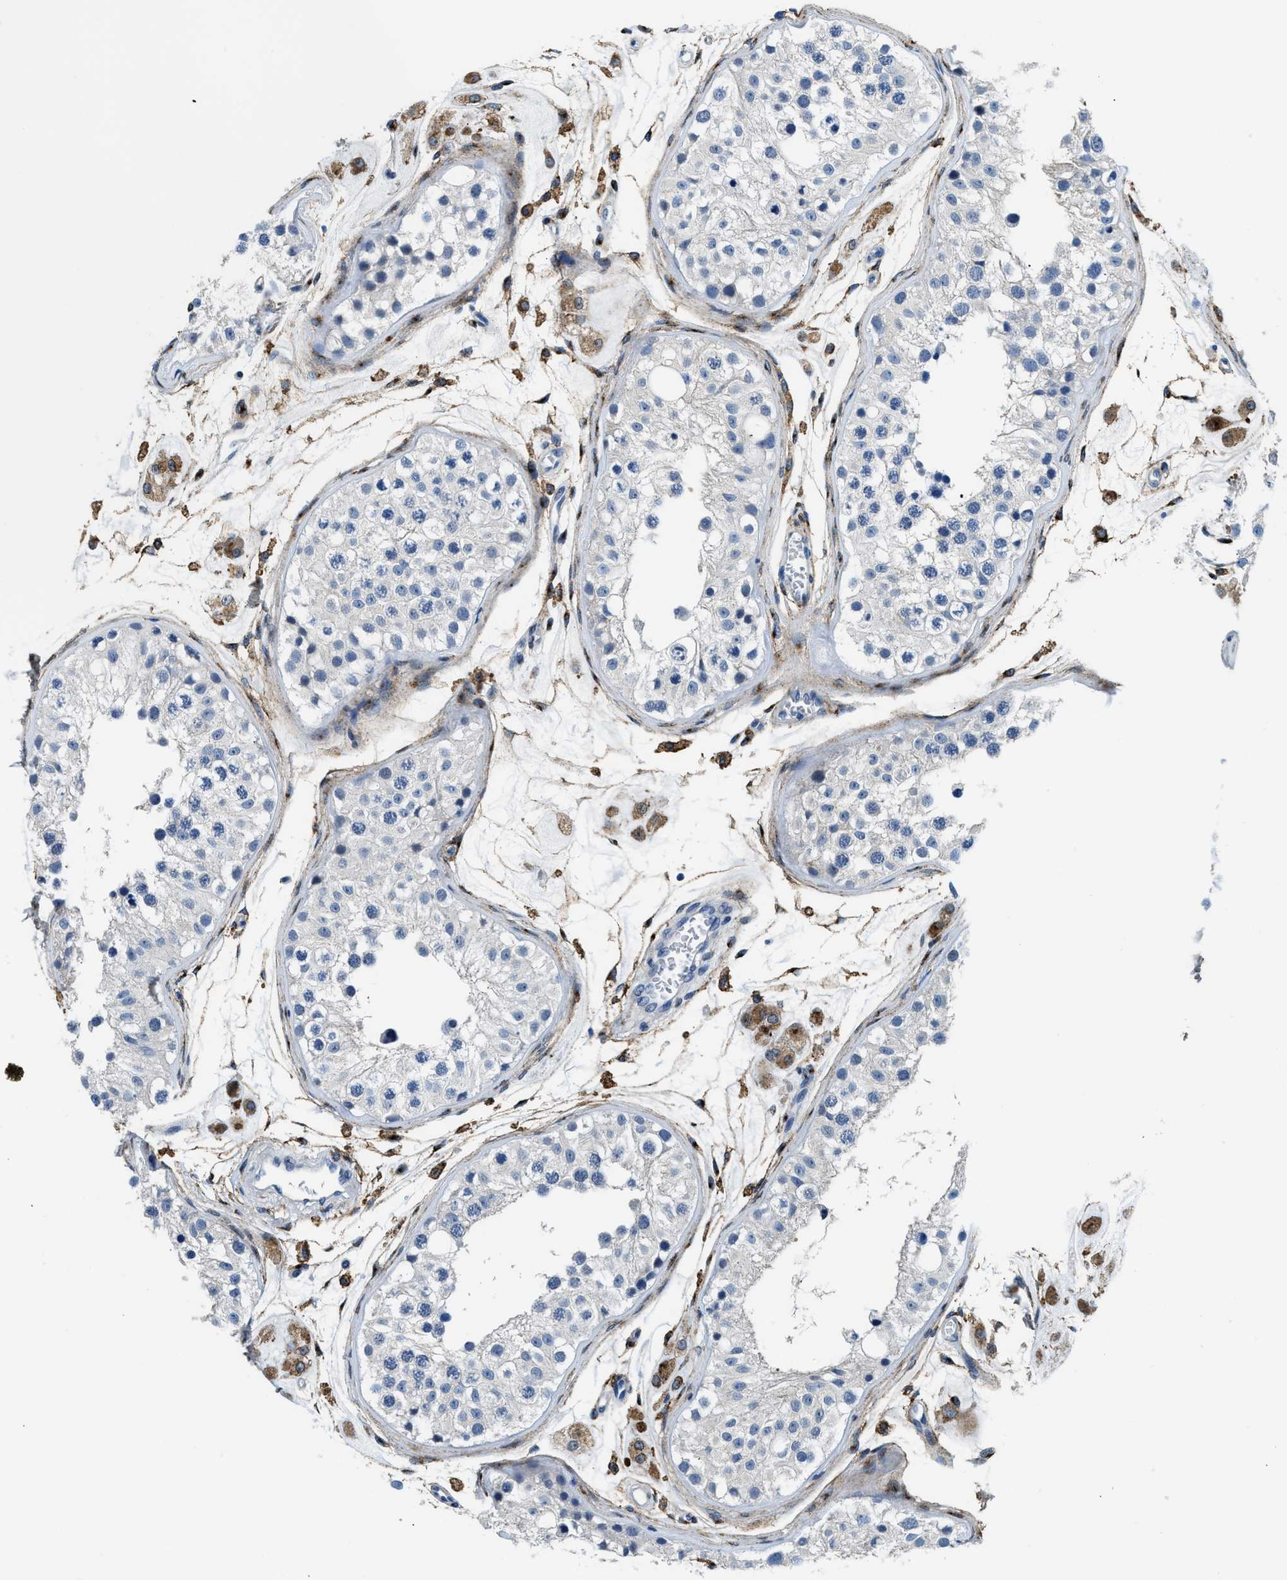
{"staining": {"intensity": "negative", "quantity": "none", "location": "none"}, "tissue": "testis", "cell_type": "Cells in seminiferous ducts", "image_type": "normal", "snomed": [{"axis": "morphology", "description": "Normal tissue, NOS"}, {"axis": "morphology", "description": "Adenocarcinoma, metastatic, NOS"}, {"axis": "topography", "description": "Testis"}], "caption": "Benign testis was stained to show a protein in brown. There is no significant positivity in cells in seminiferous ducts. (Stains: DAB IHC with hematoxylin counter stain, Microscopy: brightfield microscopy at high magnification).", "gene": "LRP1", "patient": {"sex": "male", "age": 26}}